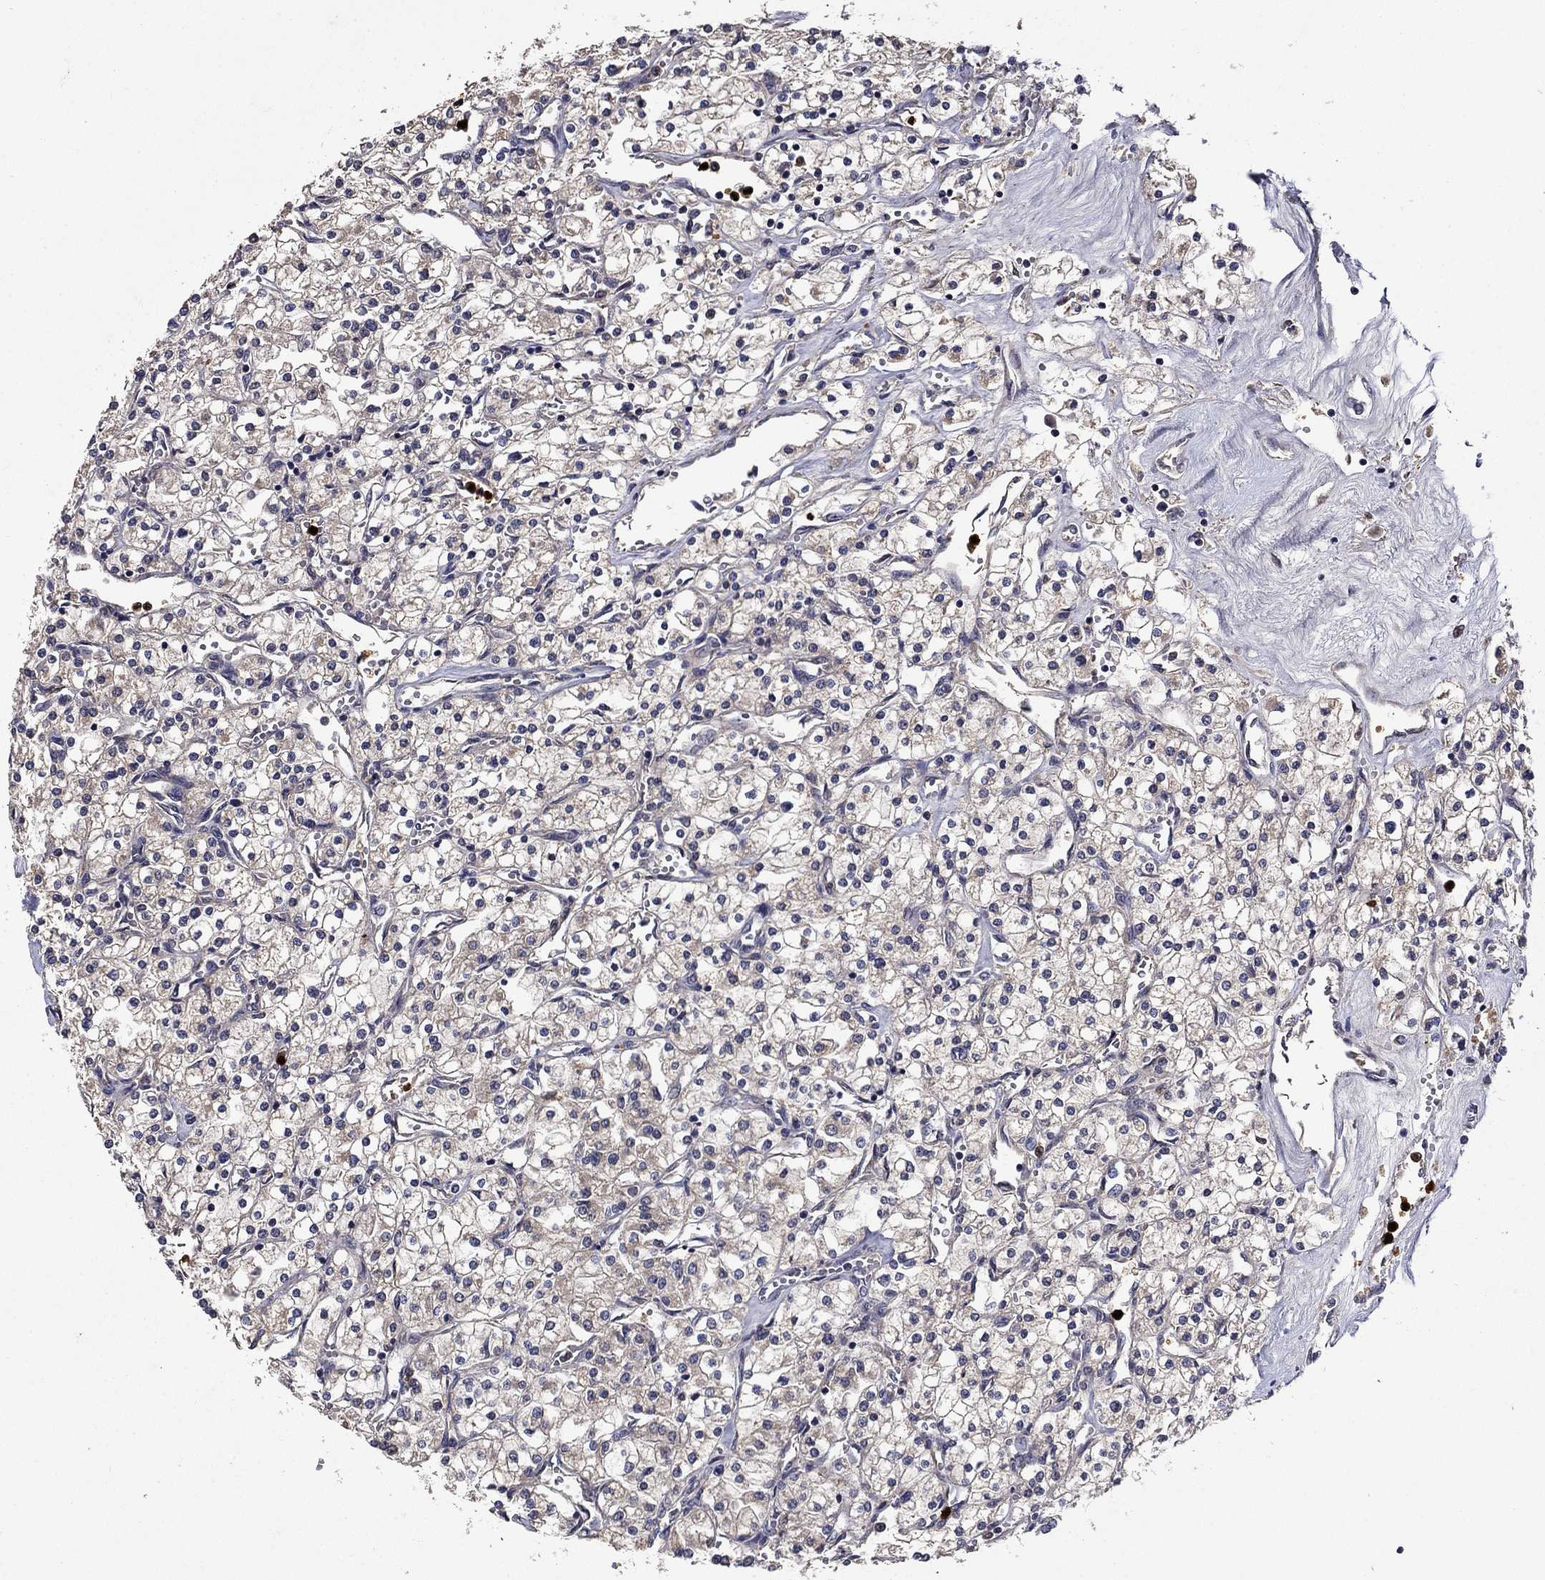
{"staining": {"intensity": "weak", "quantity": "<25%", "location": "cytoplasmic/membranous"}, "tissue": "renal cancer", "cell_type": "Tumor cells", "image_type": "cancer", "snomed": [{"axis": "morphology", "description": "Adenocarcinoma, NOS"}, {"axis": "topography", "description": "Kidney"}], "caption": "A high-resolution histopathology image shows immunohistochemistry staining of renal cancer (adenocarcinoma), which exhibits no significant staining in tumor cells.", "gene": "SATB1", "patient": {"sex": "male", "age": 80}}